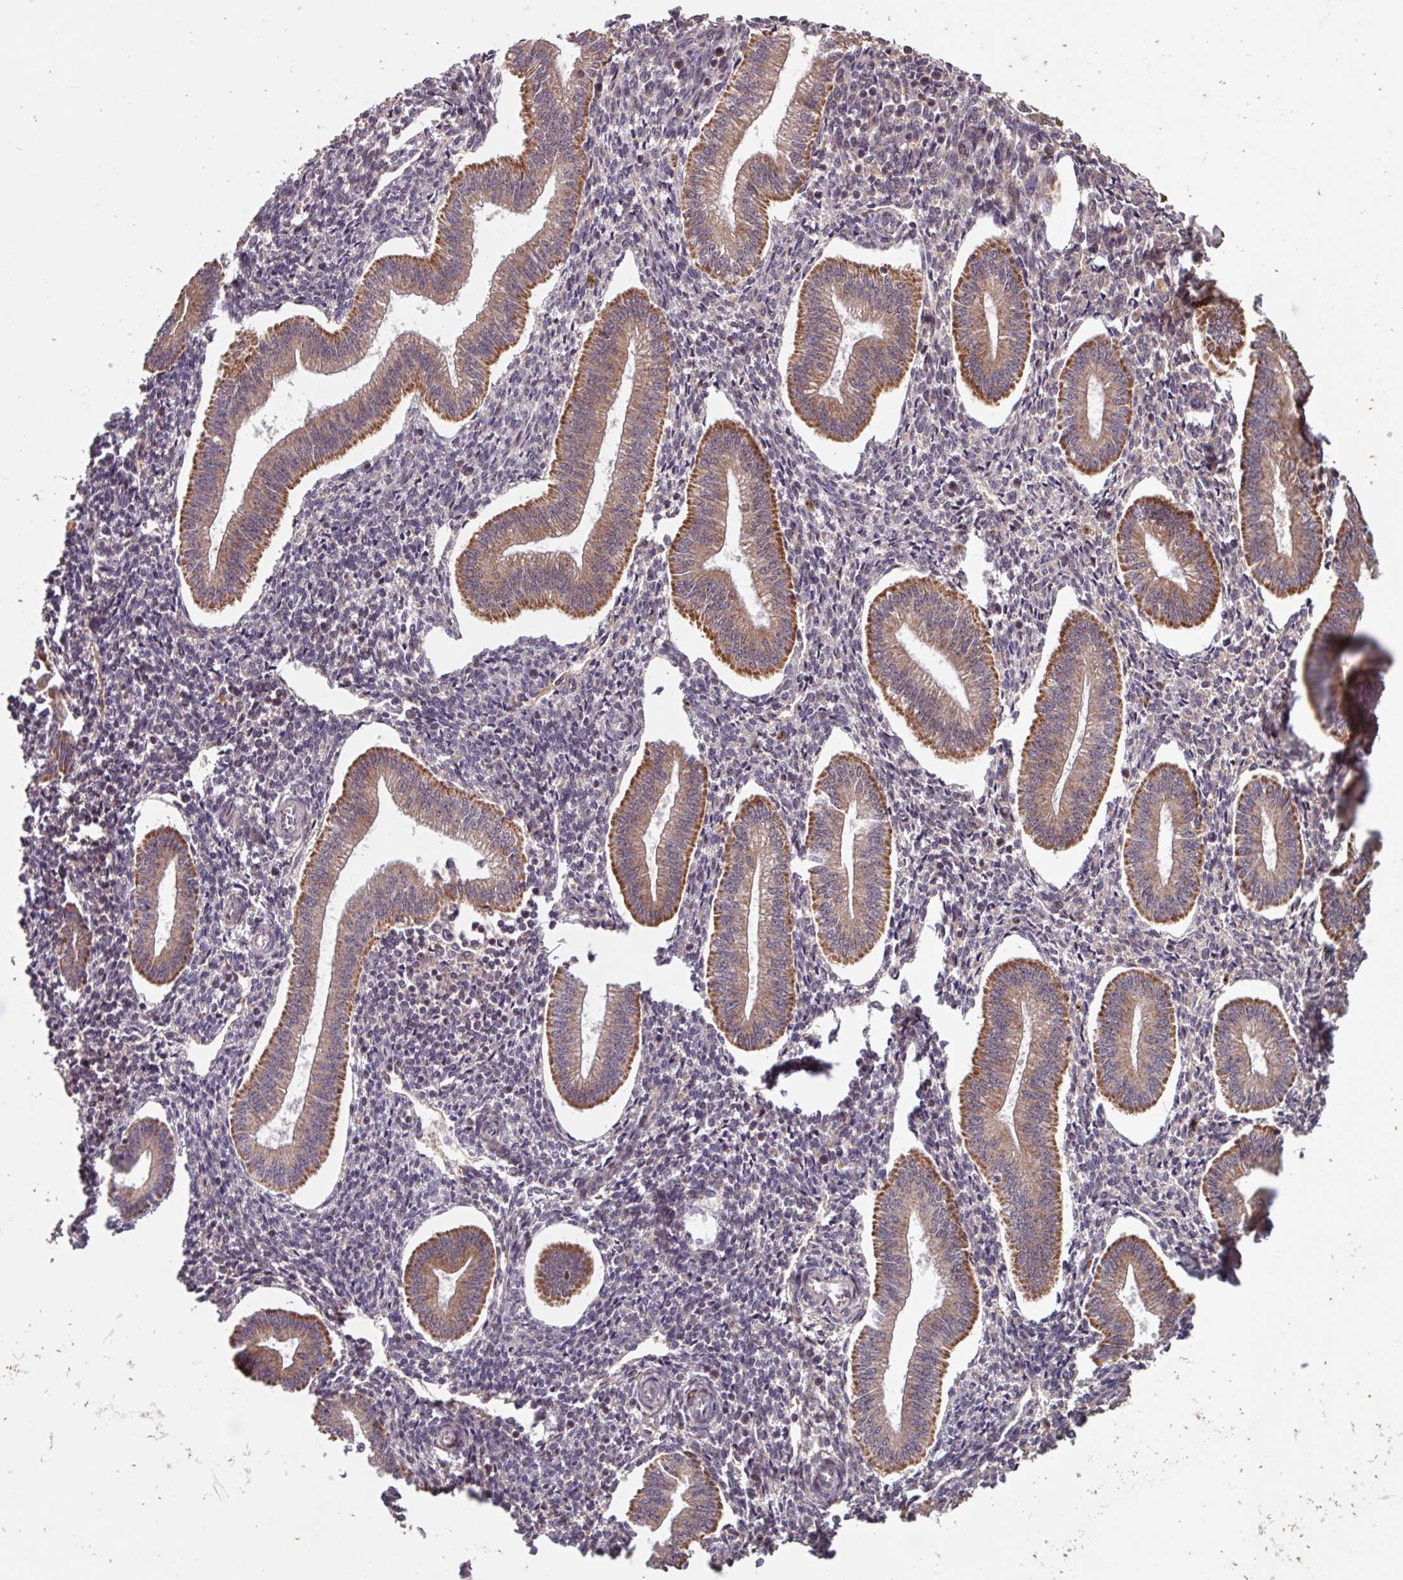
{"staining": {"intensity": "negative", "quantity": "none", "location": "none"}, "tissue": "endometrium", "cell_type": "Cells in endometrial stroma", "image_type": "normal", "snomed": [{"axis": "morphology", "description": "Normal tissue, NOS"}, {"axis": "topography", "description": "Endometrium"}], "caption": "A high-resolution image shows IHC staining of normal endometrium, which displays no significant positivity in cells in endometrial stroma.", "gene": "TMEM88", "patient": {"sex": "female", "age": 34}}